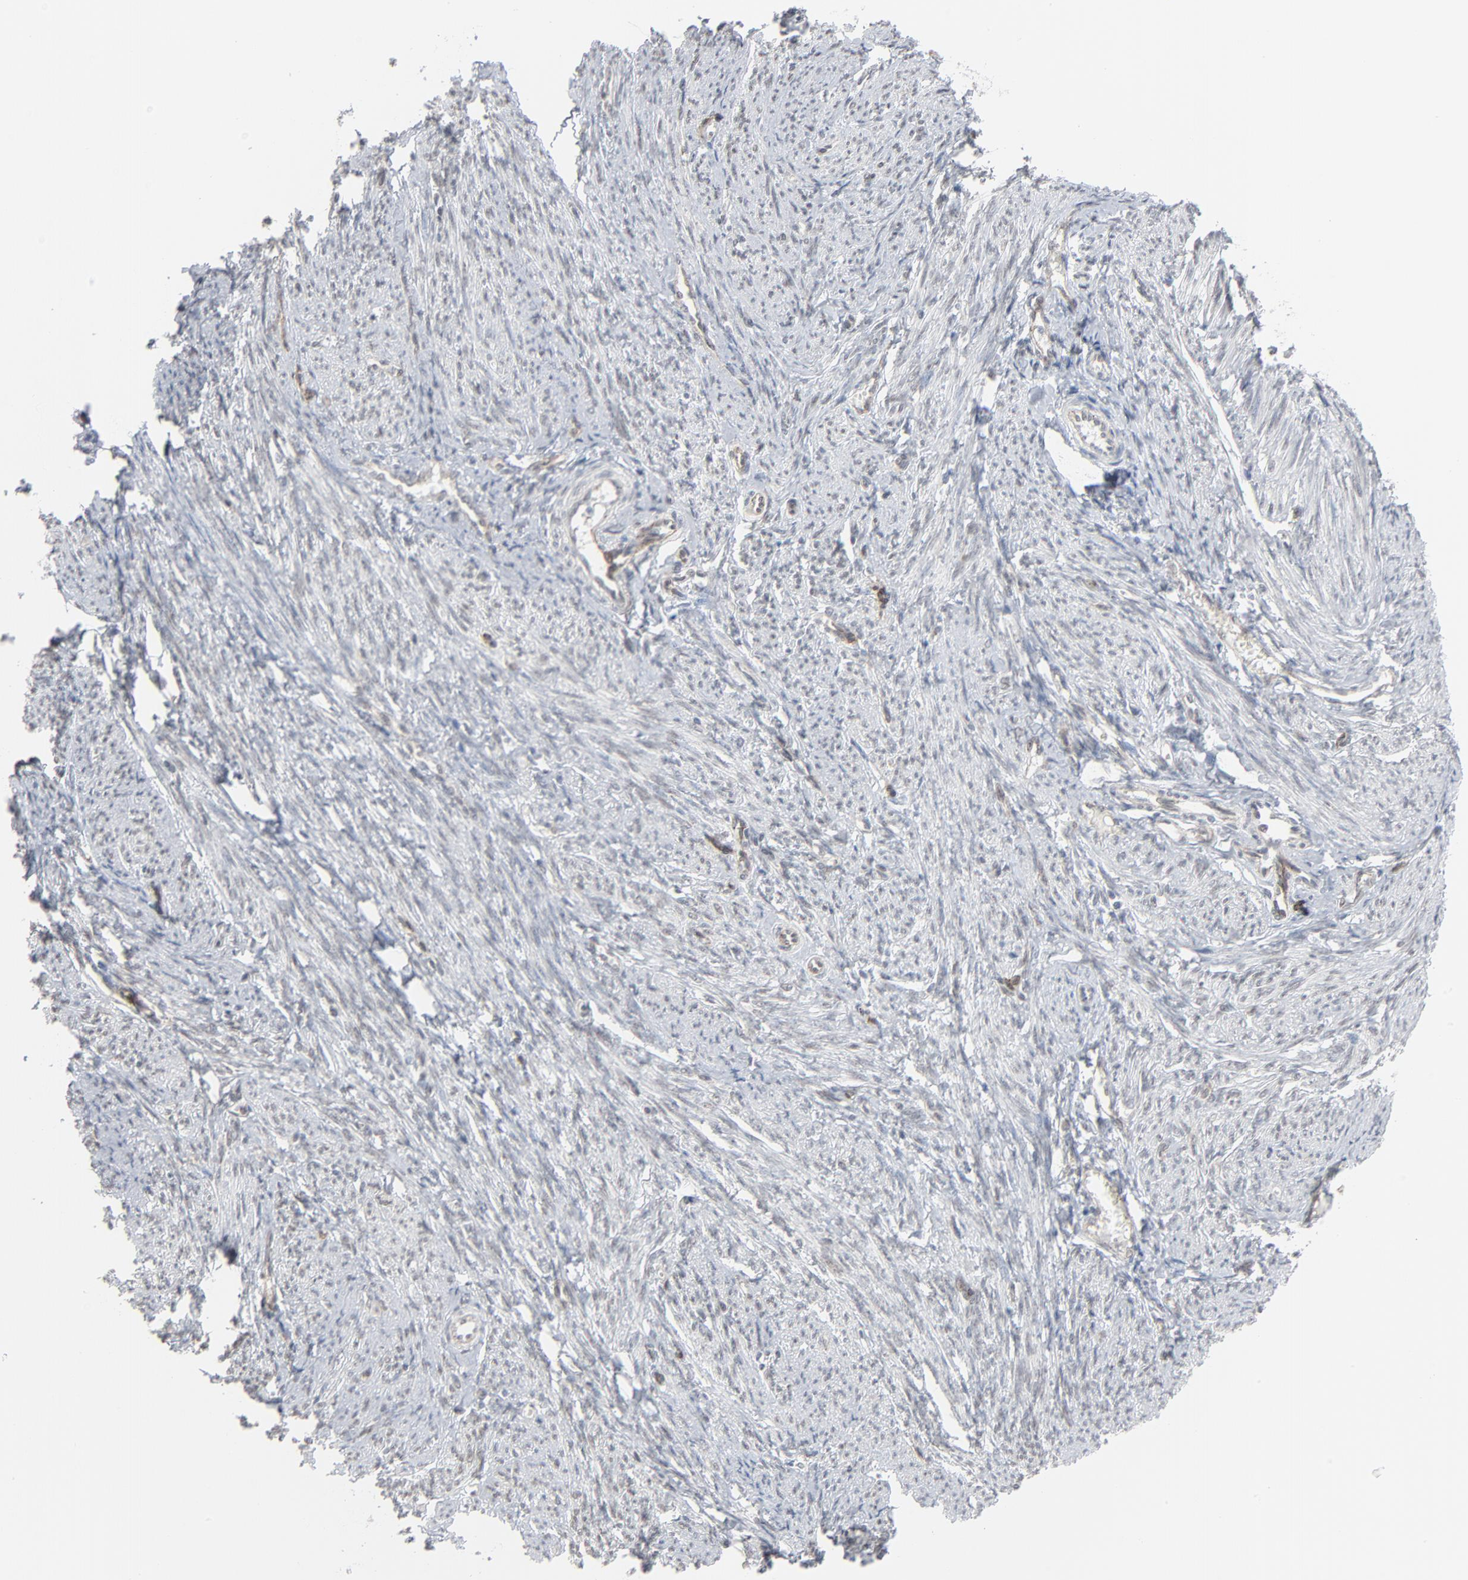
{"staining": {"intensity": "negative", "quantity": "none", "location": "none"}, "tissue": "smooth muscle", "cell_type": "Smooth muscle cells", "image_type": "normal", "snomed": [{"axis": "morphology", "description": "Normal tissue, NOS"}, {"axis": "topography", "description": "Smooth muscle"}, {"axis": "topography", "description": "Cervix"}], "caption": "An immunohistochemistry (IHC) micrograph of unremarkable smooth muscle is shown. There is no staining in smooth muscle cells of smooth muscle.", "gene": "ITPR3", "patient": {"sex": "female", "age": 70}}